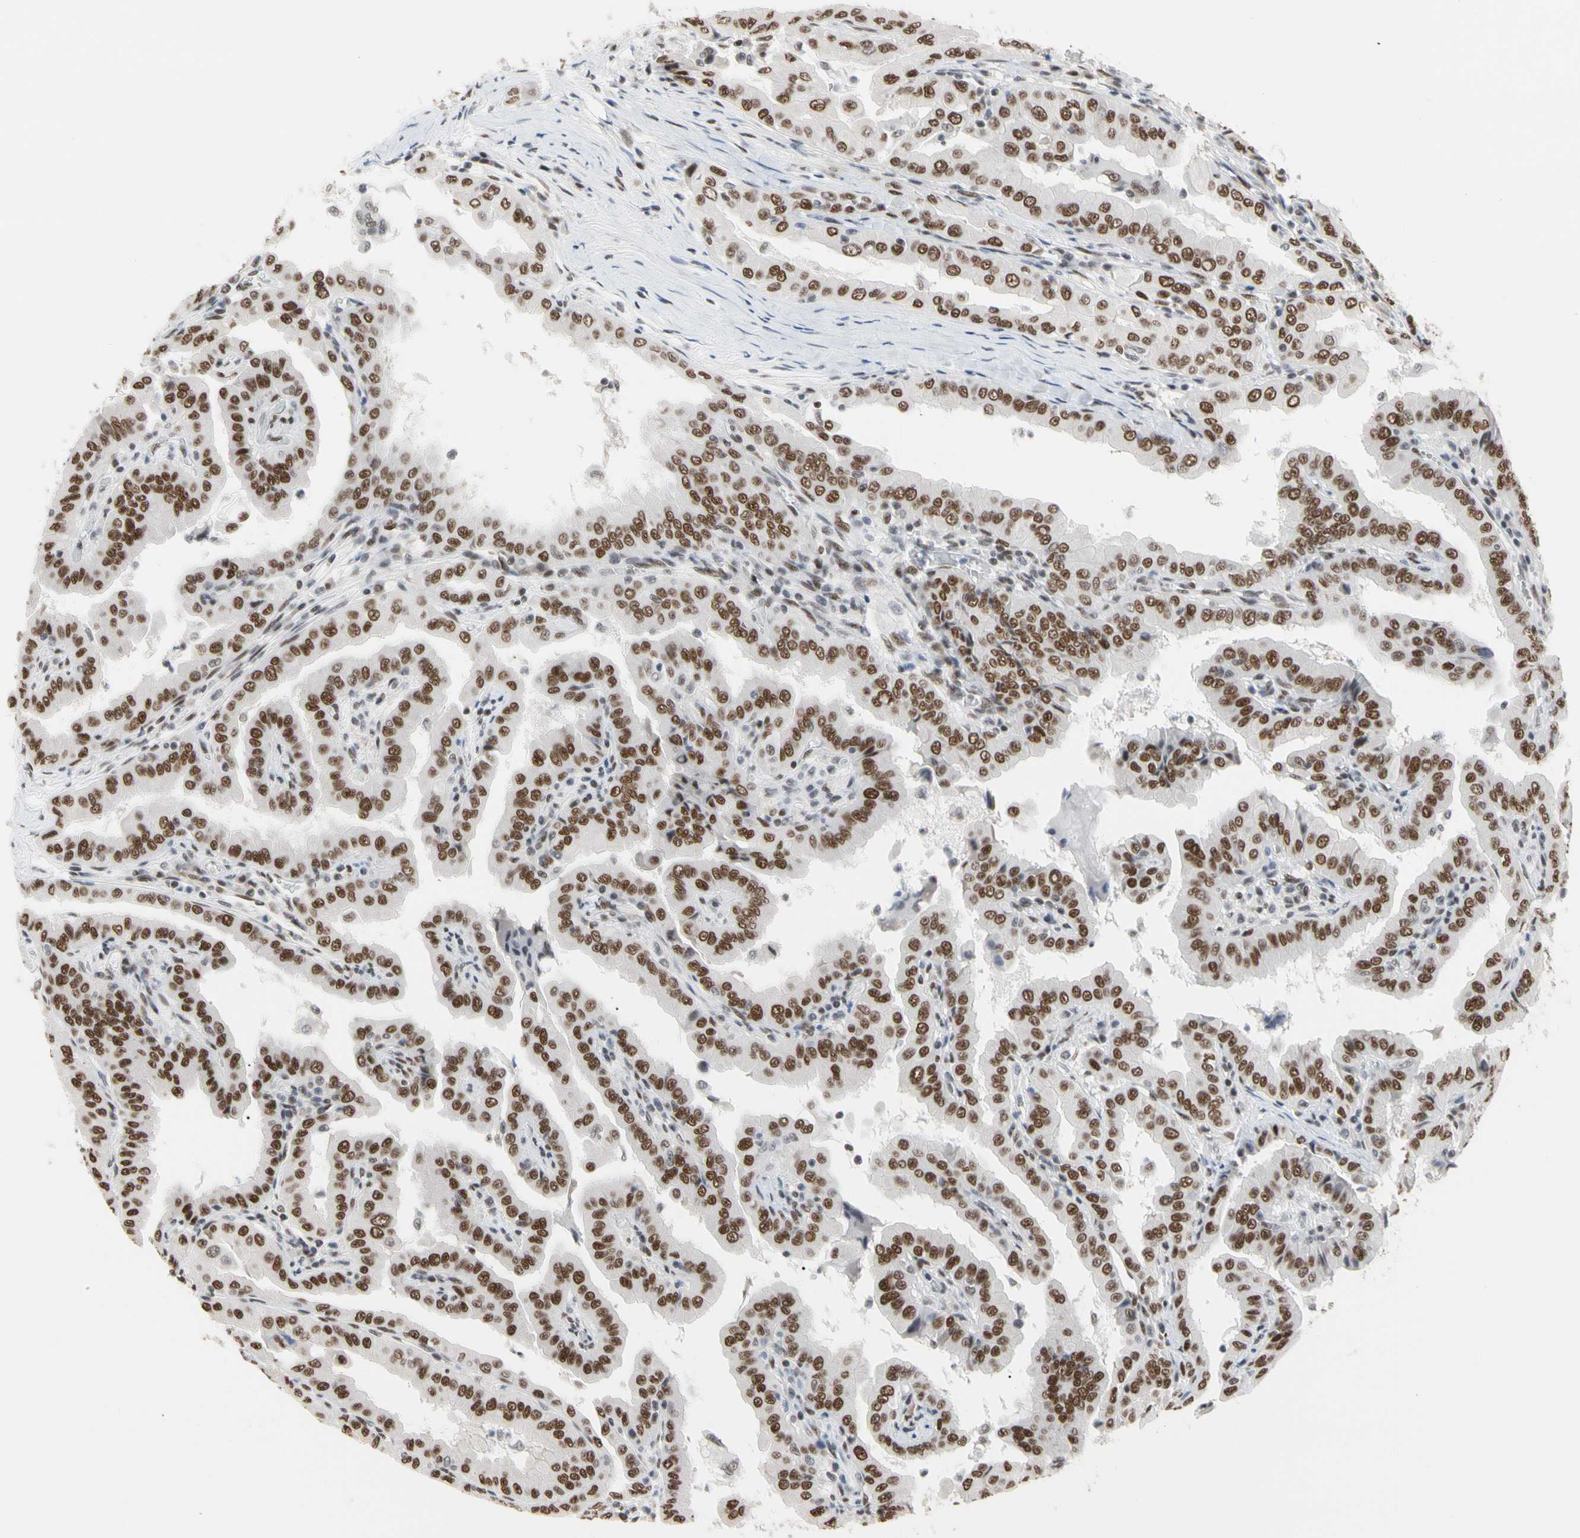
{"staining": {"intensity": "strong", "quantity": ">75%", "location": "nuclear"}, "tissue": "thyroid cancer", "cell_type": "Tumor cells", "image_type": "cancer", "snomed": [{"axis": "morphology", "description": "Papillary adenocarcinoma, NOS"}, {"axis": "topography", "description": "Thyroid gland"}], "caption": "Thyroid papillary adenocarcinoma stained with a brown dye exhibits strong nuclear positive positivity in approximately >75% of tumor cells.", "gene": "FAM98B", "patient": {"sex": "male", "age": 33}}